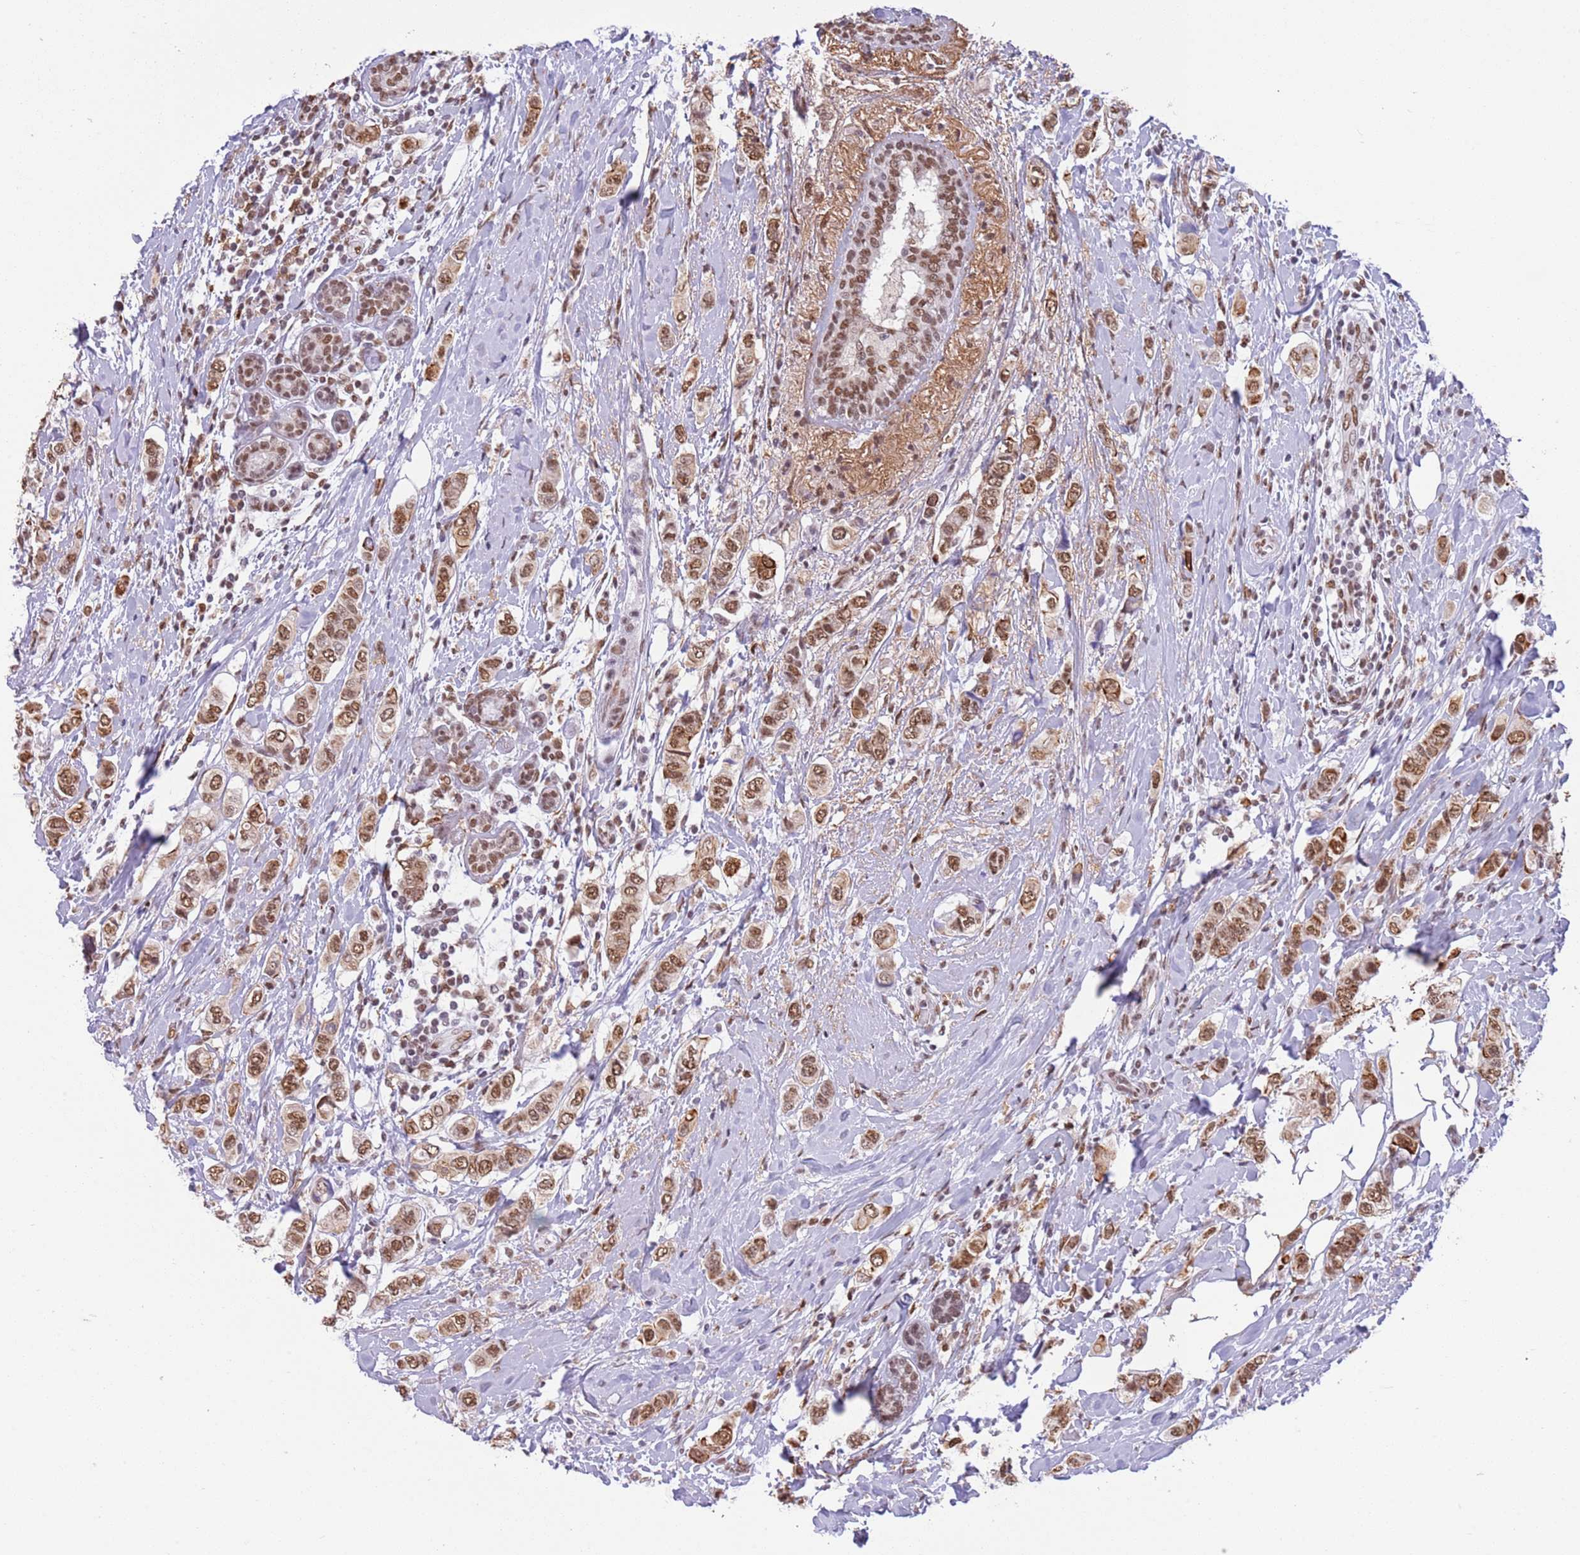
{"staining": {"intensity": "moderate", "quantity": ">75%", "location": "nuclear"}, "tissue": "breast cancer", "cell_type": "Tumor cells", "image_type": "cancer", "snomed": [{"axis": "morphology", "description": "Lobular carcinoma"}, {"axis": "topography", "description": "Breast"}], "caption": "An IHC photomicrograph of tumor tissue is shown. Protein staining in brown shows moderate nuclear positivity in breast cancer within tumor cells. Immunohistochemistry stains the protein of interest in brown and the nuclei are stained blue.", "gene": "TRIM32", "patient": {"sex": "female", "age": 51}}